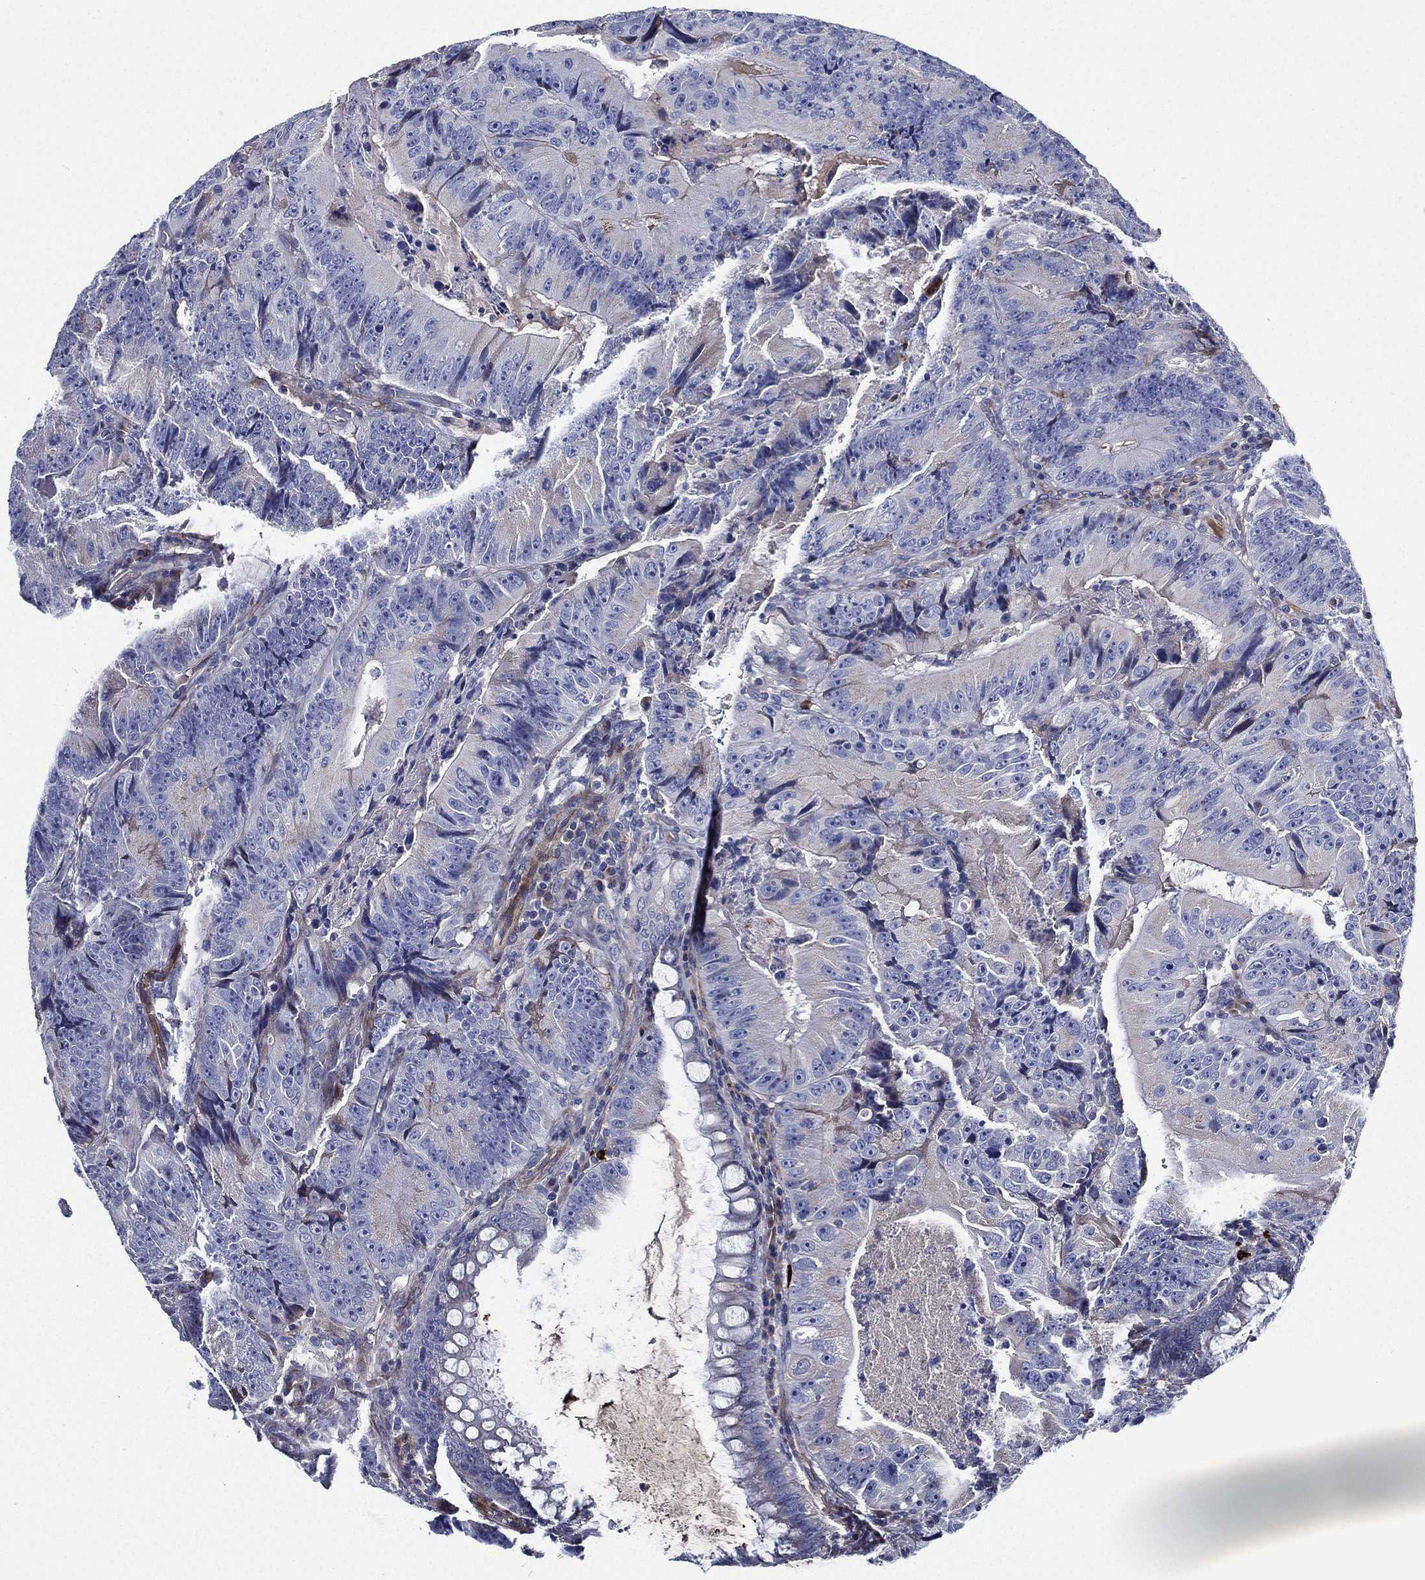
{"staining": {"intensity": "negative", "quantity": "none", "location": "none"}, "tissue": "colorectal cancer", "cell_type": "Tumor cells", "image_type": "cancer", "snomed": [{"axis": "morphology", "description": "Adenocarcinoma, NOS"}, {"axis": "topography", "description": "Colon"}], "caption": "Colorectal adenocarcinoma was stained to show a protein in brown. There is no significant positivity in tumor cells. The staining is performed using DAB (3,3'-diaminobenzidine) brown chromogen with nuclei counter-stained in using hematoxylin.", "gene": "TMPRSS11D", "patient": {"sex": "female", "age": 86}}